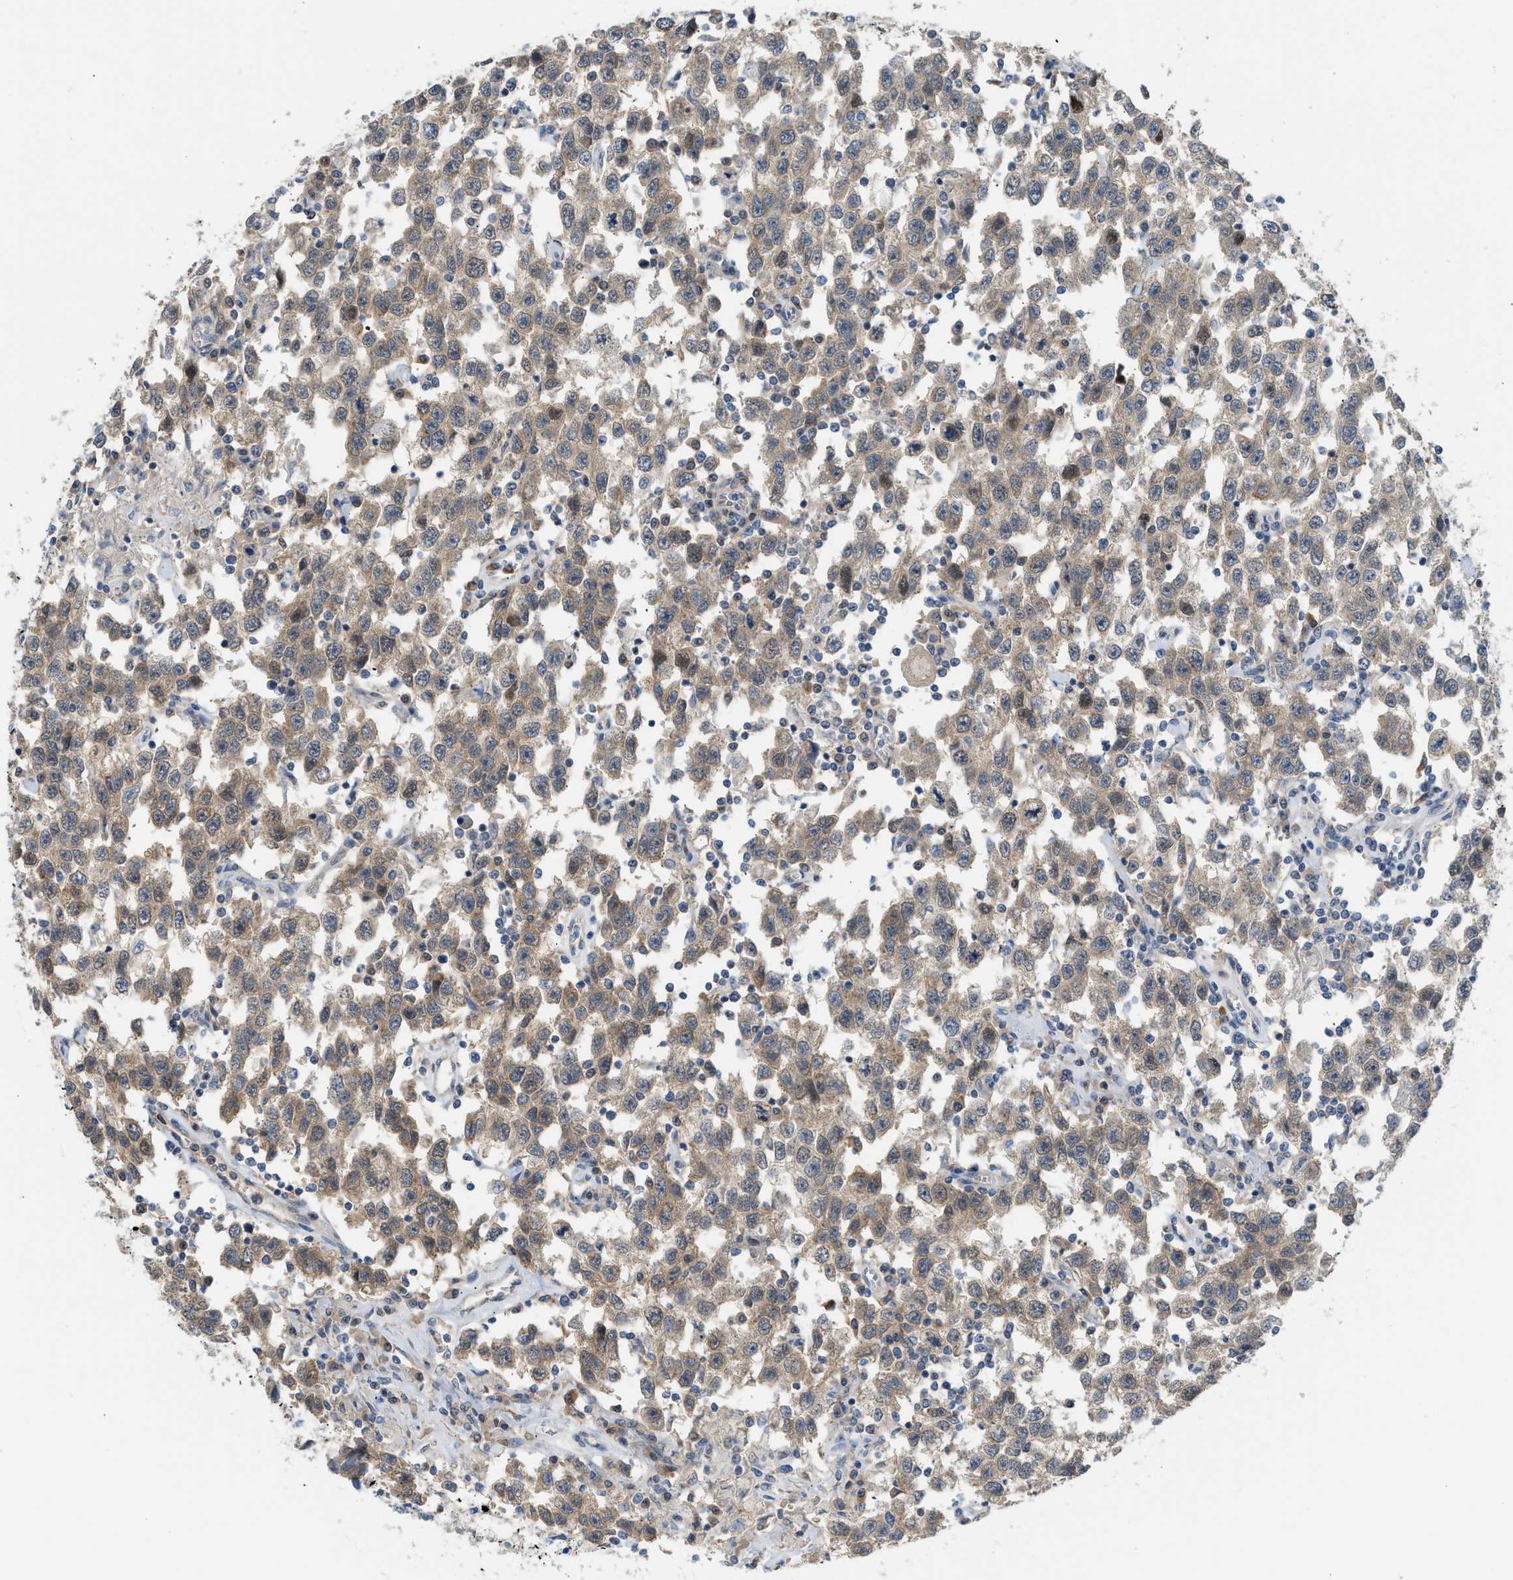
{"staining": {"intensity": "weak", "quantity": ">75%", "location": "cytoplasmic/membranous"}, "tissue": "testis cancer", "cell_type": "Tumor cells", "image_type": "cancer", "snomed": [{"axis": "morphology", "description": "Seminoma, NOS"}, {"axis": "topography", "description": "Testis"}], "caption": "Immunohistochemistry (IHC) staining of testis cancer, which displays low levels of weak cytoplasmic/membranous positivity in approximately >75% of tumor cells indicating weak cytoplasmic/membranous protein positivity. The staining was performed using DAB (brown) for protein detection and nuclei were counterstained in hematoxylin (blue).", "gene": "RHBDF2", "patient": {"sex": "male", "age": 41}}